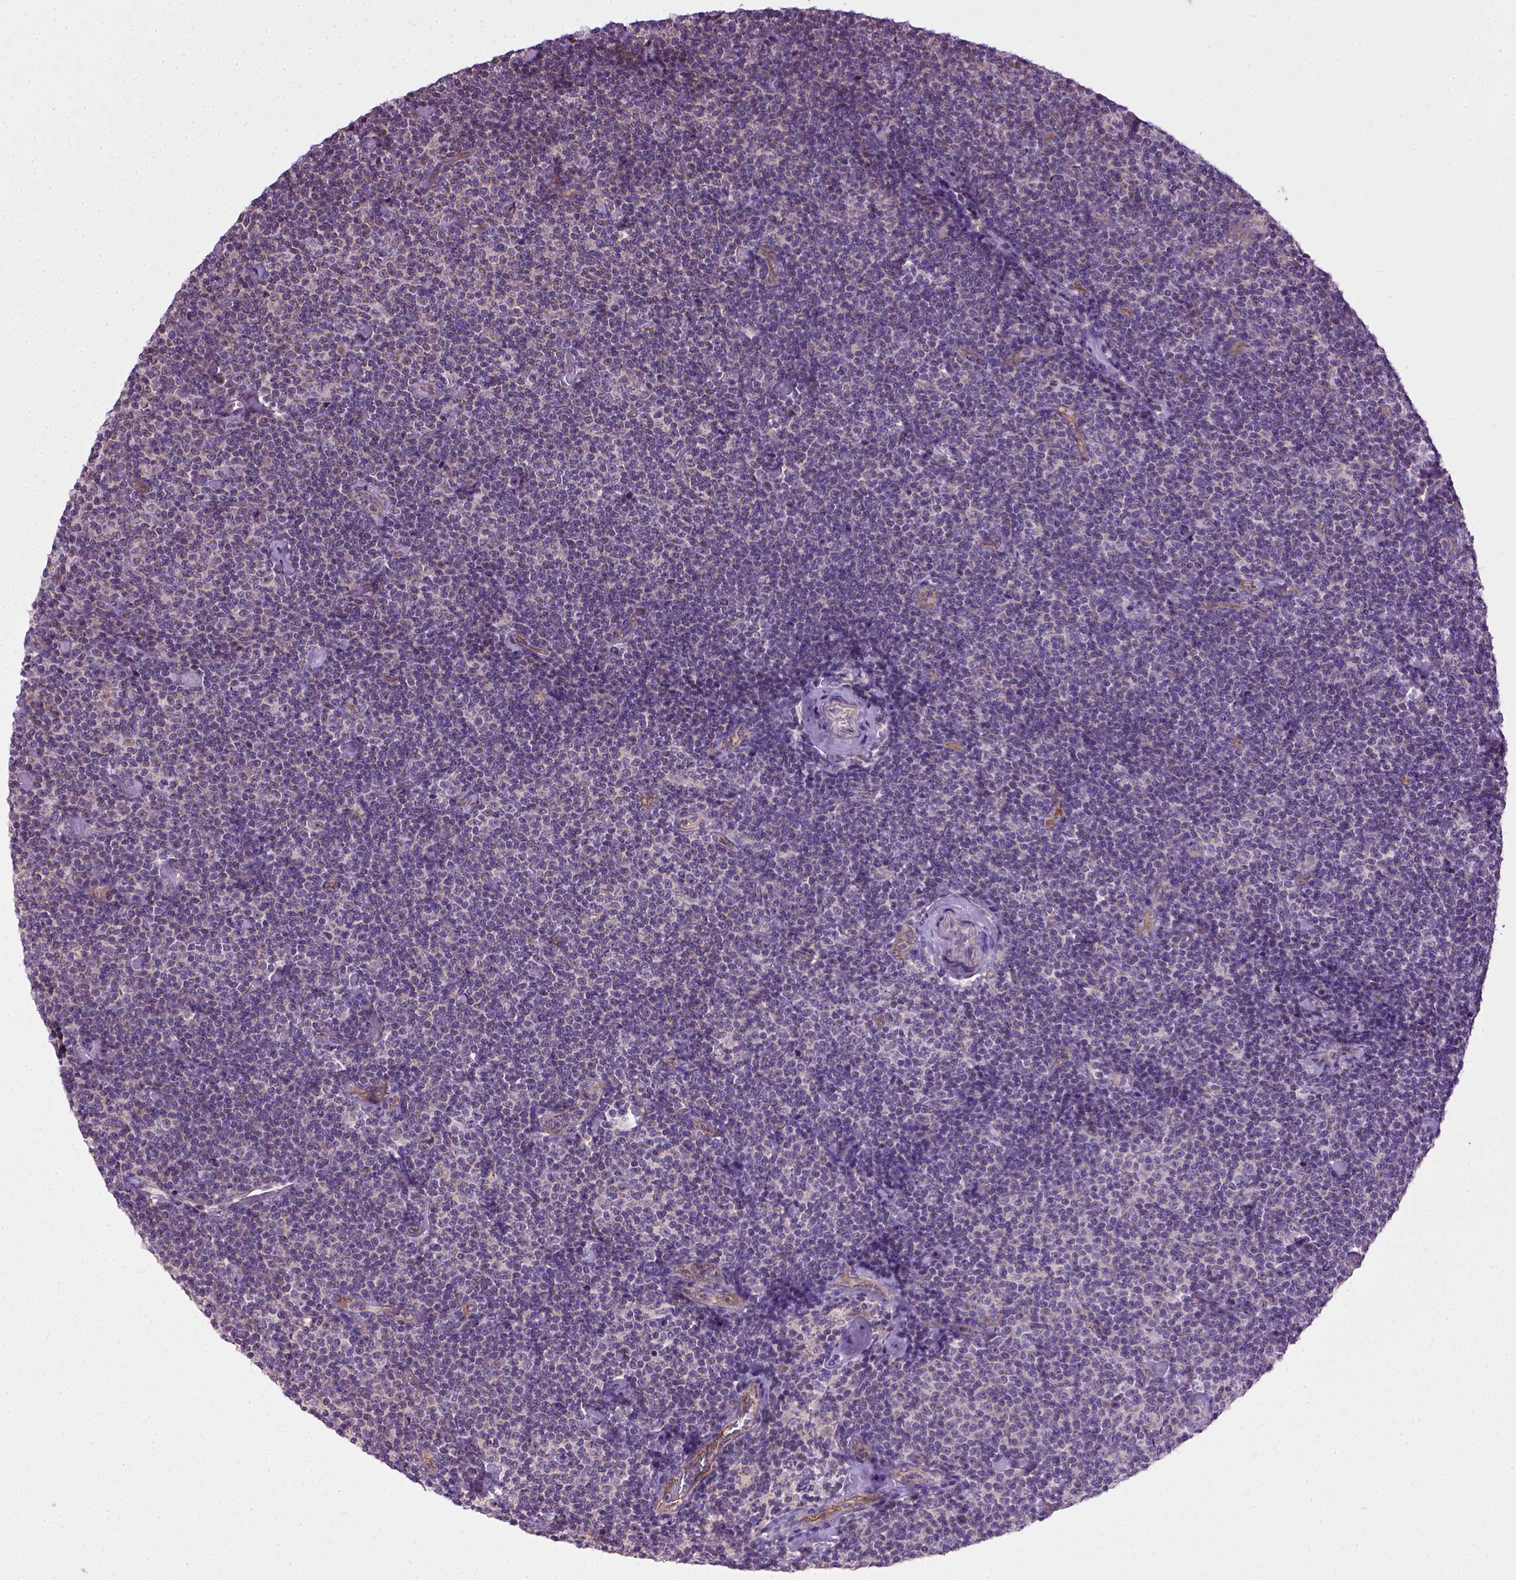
{"staining": {"intensity": "negative", "quantity": "none", "location": "none"}, "tissue": "lymphoma", "cell_type": "Tumor cells", "image_type": "cancer", "snomed": [{"axis": "morphology", "description": "Malignant lymphoma, non-Hodgkin's type, Low grade"}, {"axis": "topography", "description": "Lymph node"}], "caption": "High magnification brightfield microscopy of lymphoma stained with DAB (brown) and counterstained with hematoxylin (blue): tumor cells show no significant staining.", "gene": "ENG", "patient": {"sex": "male", "age": 81}}